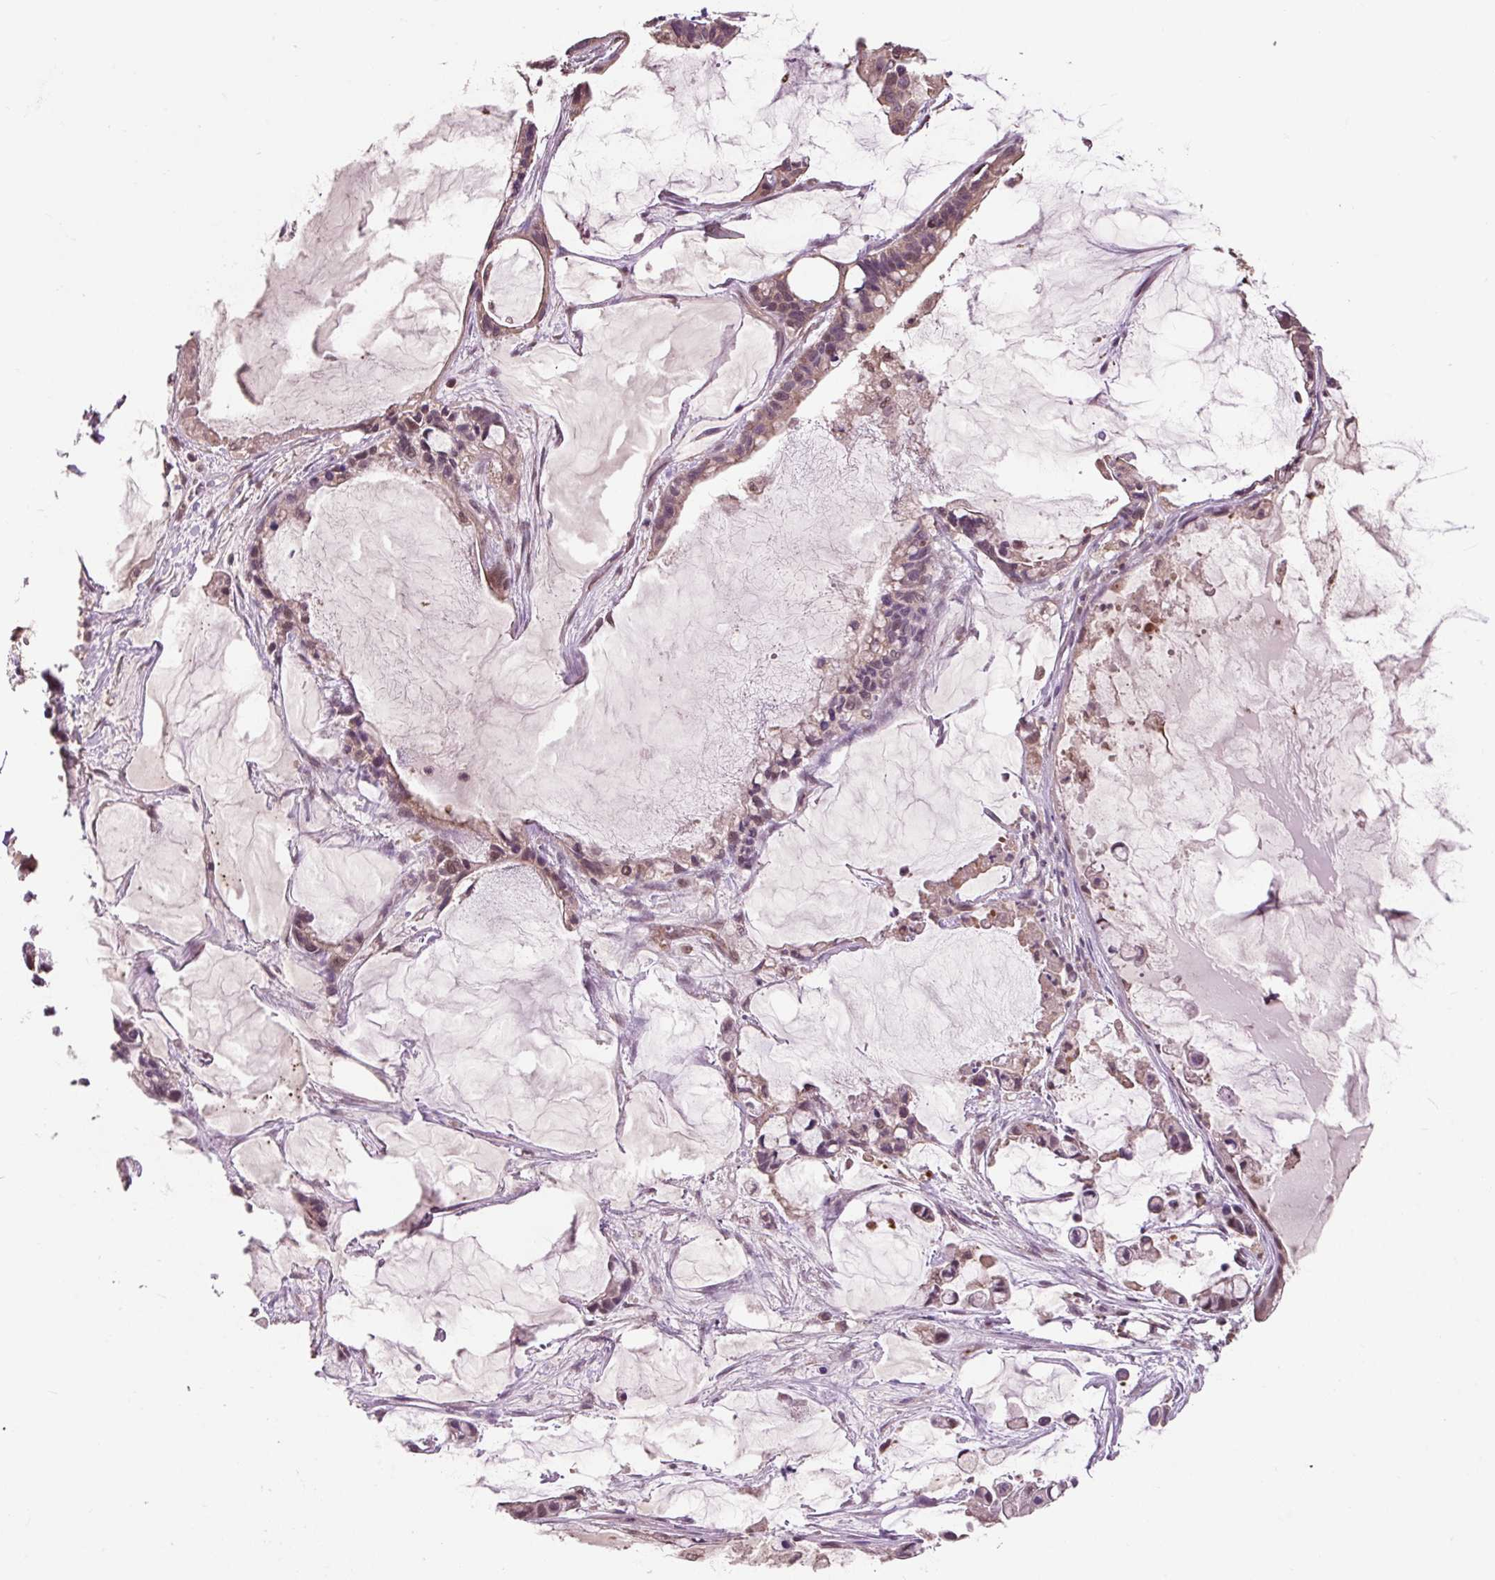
{"staining": {"intensity": "weak", "quantity": ">75%", "location": "cytoplasmic/membranous"}, "tissue": "ovarian cancer", "cell_type": "Tumor cells", "image_type": "cancer", "snomed": [{"axis": "morphology", "description": "Cystadenocarcinoma, mucinous, NOS"}, {"axis": "topography", "description": "Ovary"}], "caption": "This histopathology image demonstrates immunohistochemistry (IHC) staining of human ovarian mucinous cystadenocarcinoma, with low weak cytoplasmic/membranous positivity in about >75% of tumor cells.", "gene": "MMS19", "patient": {"sex": "female", "age": 63}}